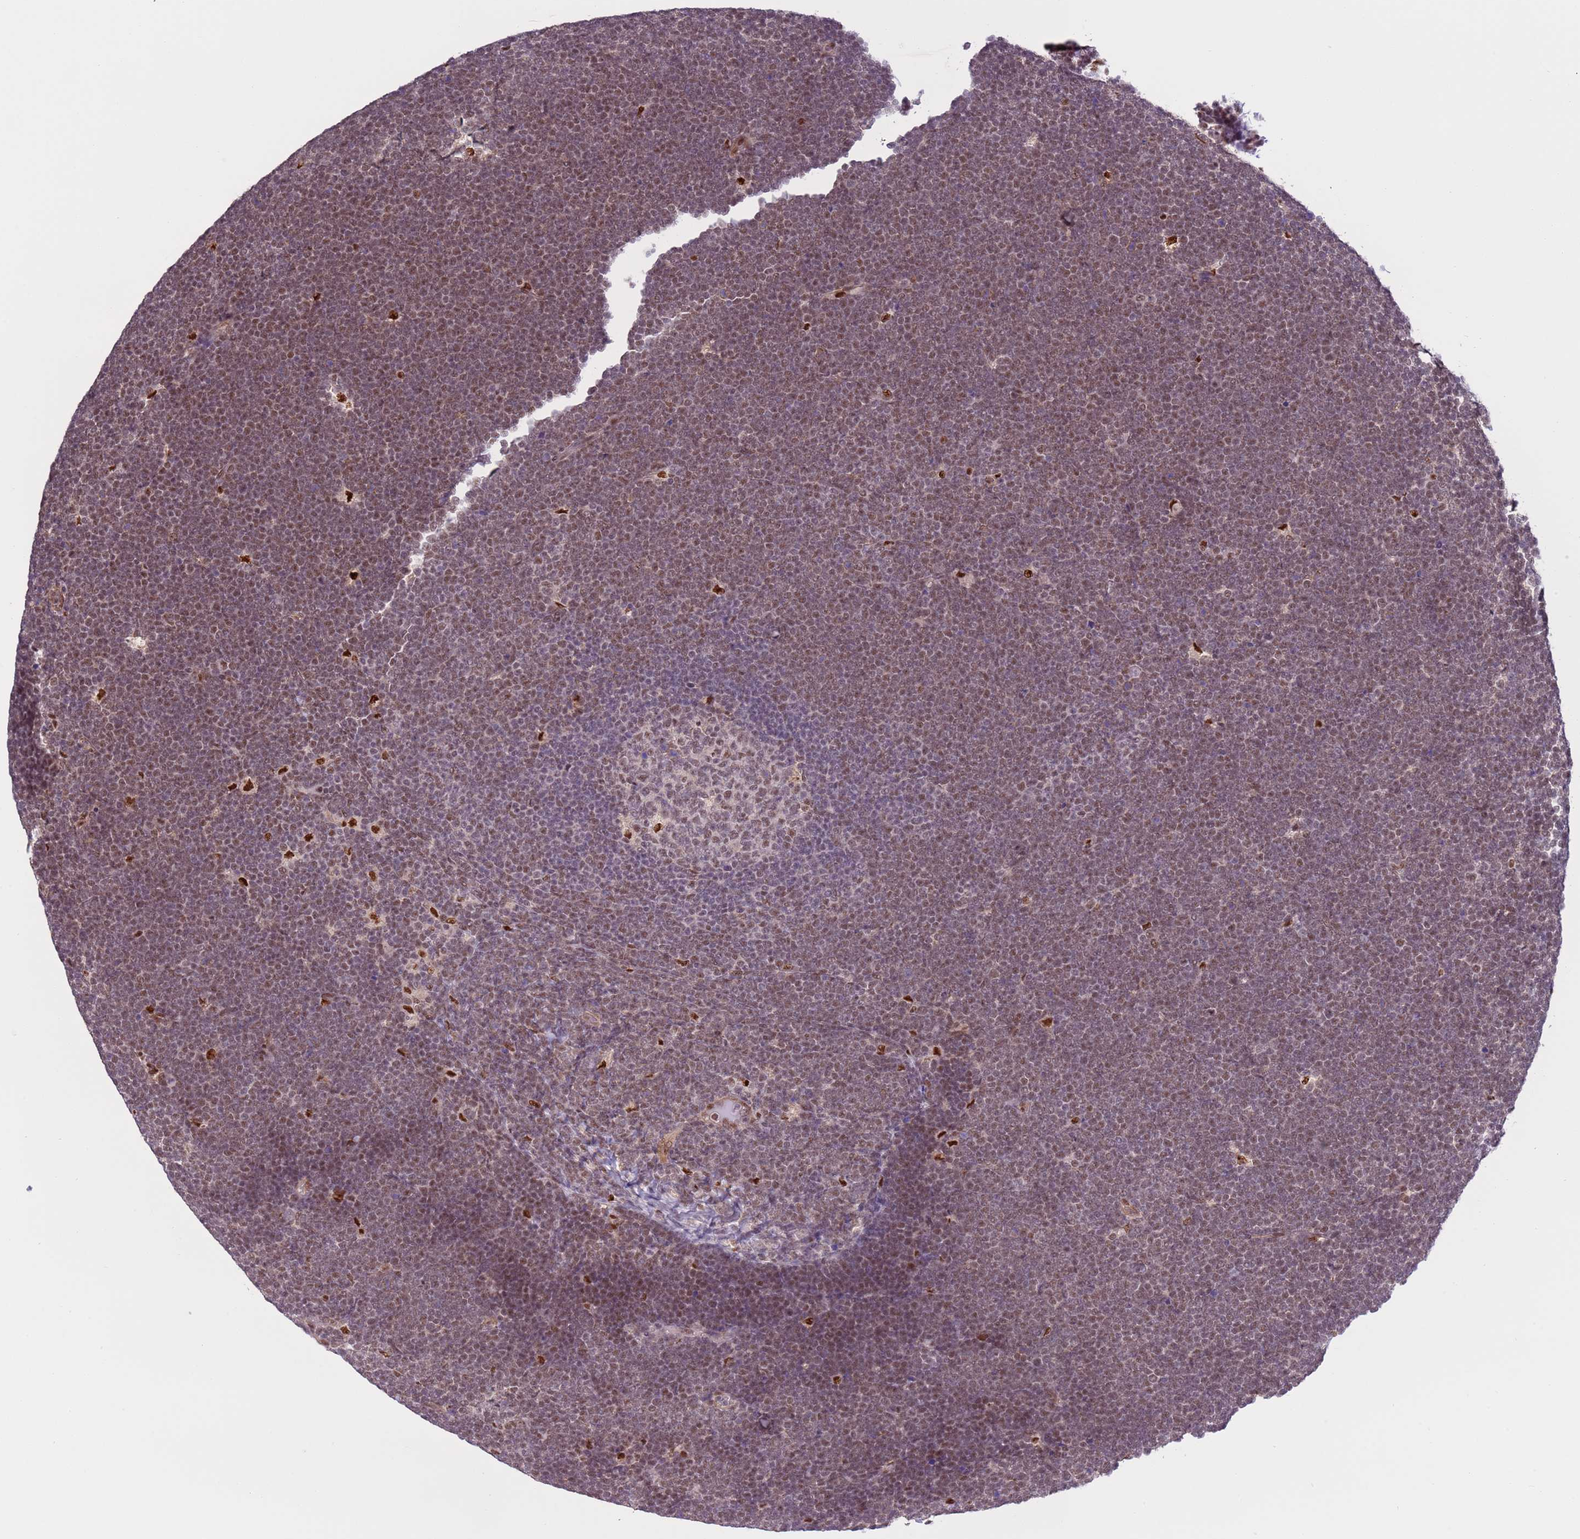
{"staining": {"intensity": "weak", "quantity": "25%-75%", "location": "nuclear"}, "tissue": "lymphoma", "cell_type": "Tumor cells", "image_type": "cancer", "snomed": [{"axis": "morphology", "description": "Malignant lymphoma, non-Hodgkin's type, High grade"}, {"axis": "topography", "description": "Lymph node"}], "caption": "Immunohistochemical staining of high-grade malignant lymphoma, non-Hodgkin's type exhibits low levels of weak nuclear staining in about 25%-75% of tumor cells.", "gene": "PRPF6", "patient": {"sex": "male", "age": 13}}